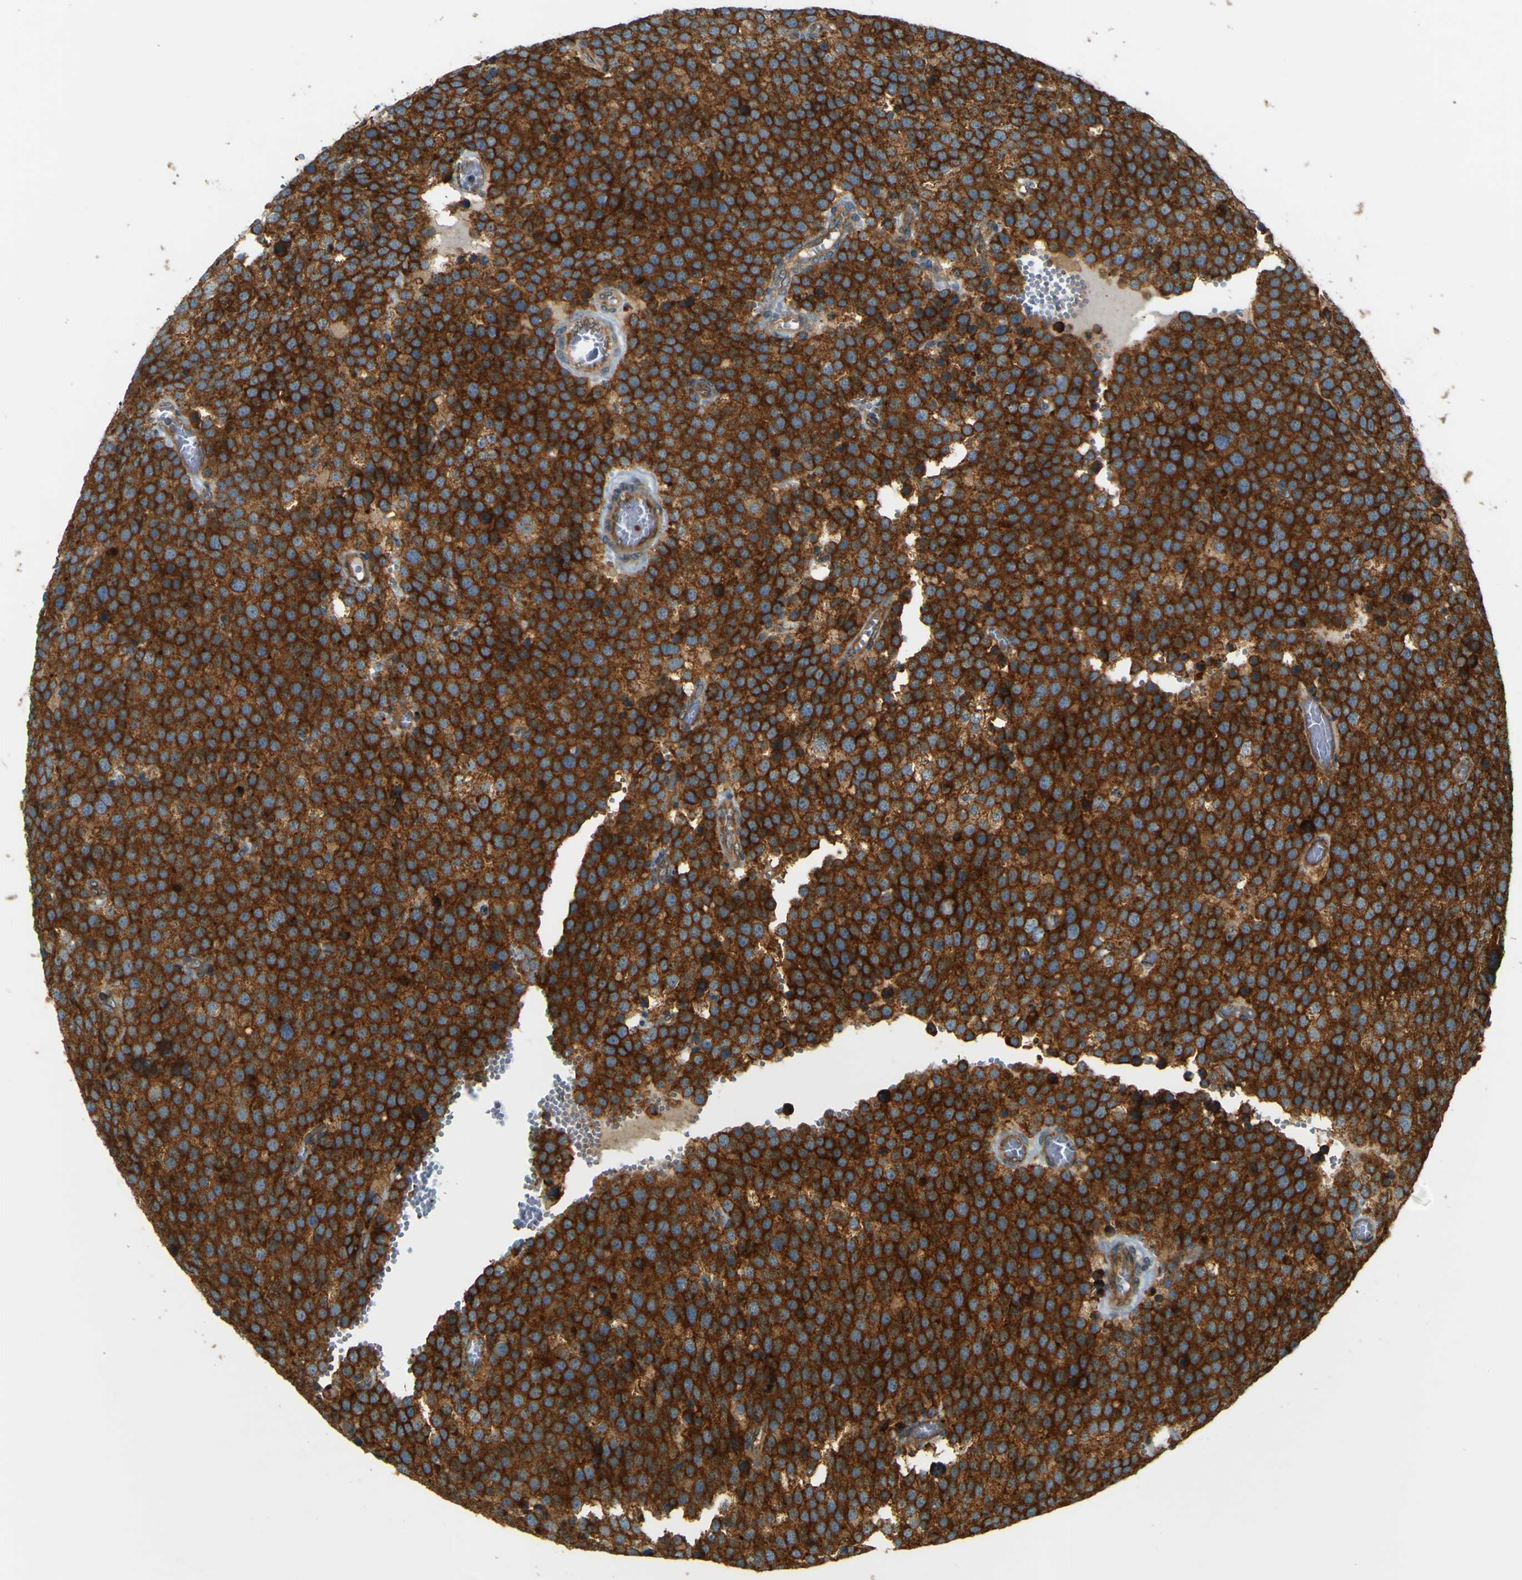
{"staining": {"intensity": "strong", "quantity": ">75%", "location": "cytoplasmic/membranous"}, "tissue": "testis cancer", "cell_type": "Tumor cells", "image_type": "cancer", "snomed": [{"axis": "morphology", "description": "Normal tissue, NOS"}, {"axis": "morphology", "description": "Seminoma, NOS"}, {"axis": "topography", "description": "Testis"}], "caption": "Immunohistochemical staining of testis cancer shows strong cytoplasmic/membranous protein staining in approximately >75% of tumor cells. Using DAB (3,3'-diaminobenzidine) (brown) and hematoxylin (blue) stains, captured at high magnification using brightfield microscopy.", "gene": "DNAJC5", "patient": {"sex": "male", "age": 71}}